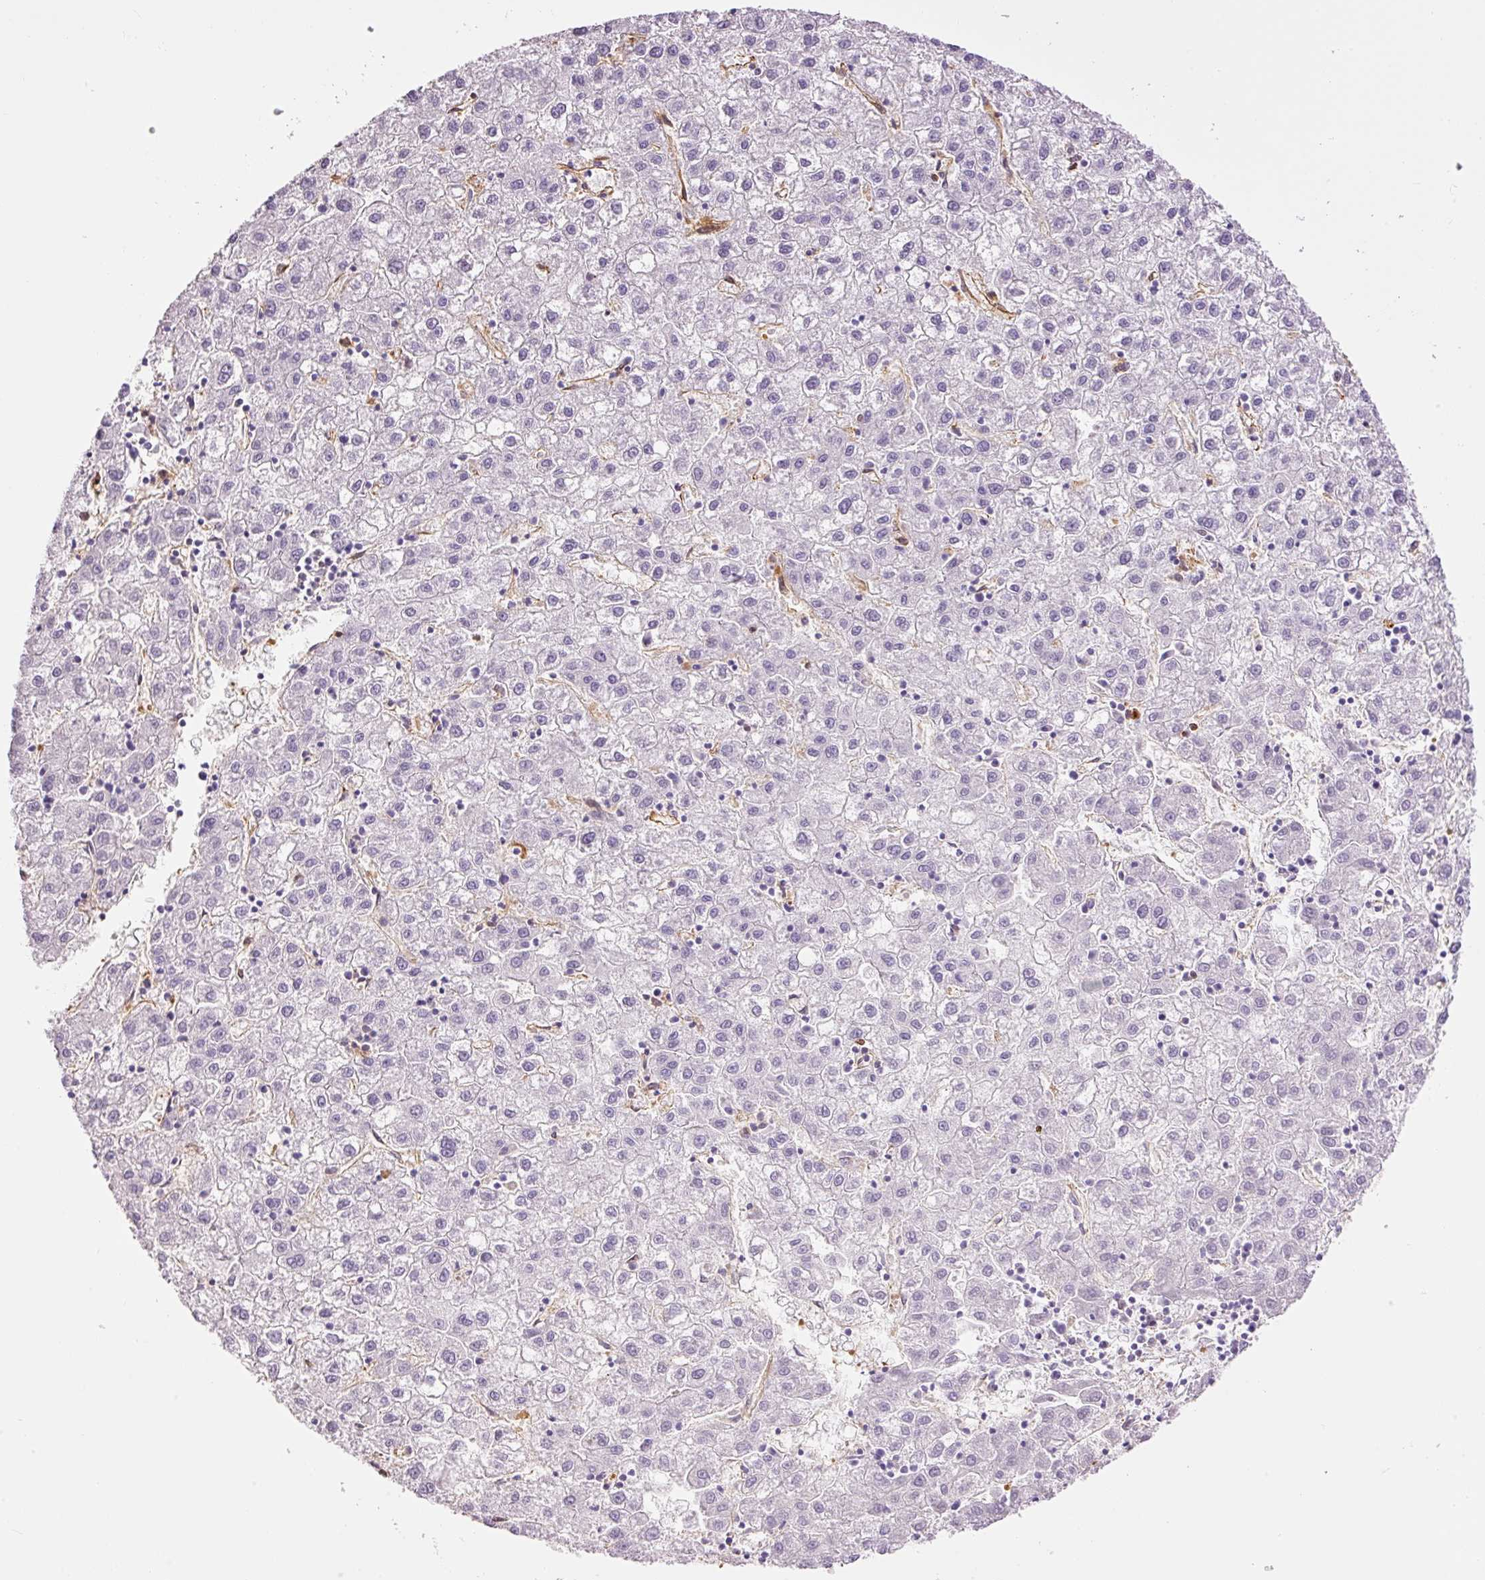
{"staining": {"intensity": "negative", "quantity": "none", "location": "none"}, "tissue": "liver cancer", "cell_type": "Tumor cells", "image_type": "cancer", "snomed": [{"axis": "morphology", "description": "Carcinoma, Hepatocellular, NOS"}, {"axis": "topography", "description": "Liver"}], "caption": "Tumor cells show no significant positivity in liver cancer.", "gene": "IL10RB", "patient": {"sex": "male", "age": 72}}